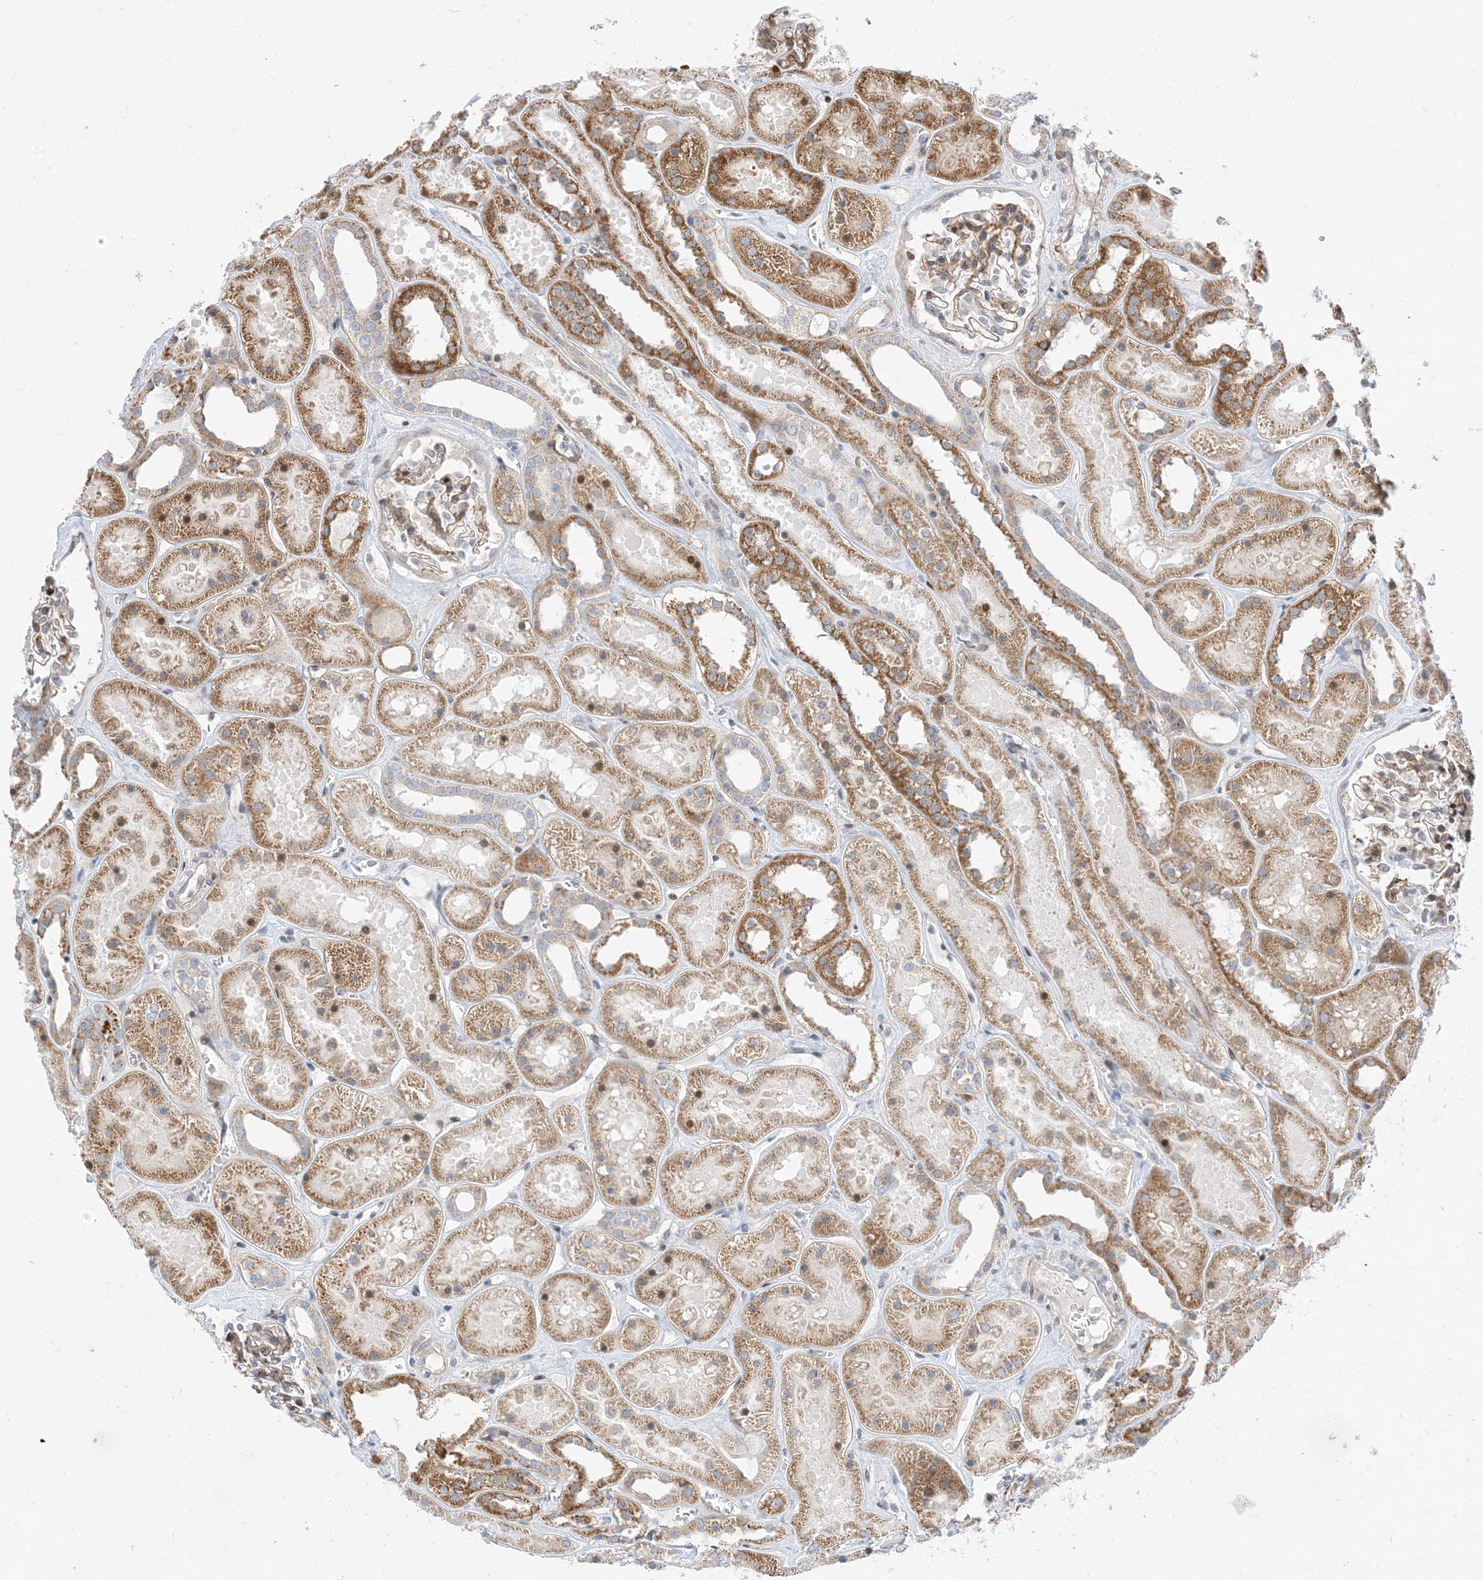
{"staining": {"intensity": "moderate", "quantity": "25%-75%", "location": "cytoplasmic/membranous"}, "tissue": "kidney", "cell_type": "Cells in glomeruli", "image_type": "normal", "snomed": [{"axis": "morphology", "description": "Normal tissue, NOS"}, {"axis": "topography", "description": "Kidney"}], "caption": "Protein expression by immunohistochemistry (IHC) displays moderate cytoplasmic/membranous expression in approximately 25%-75% of cells in glomeruli in benign kidney.", "gene": "TYSND1", "patient": {"sex": "female", "age": 41}}